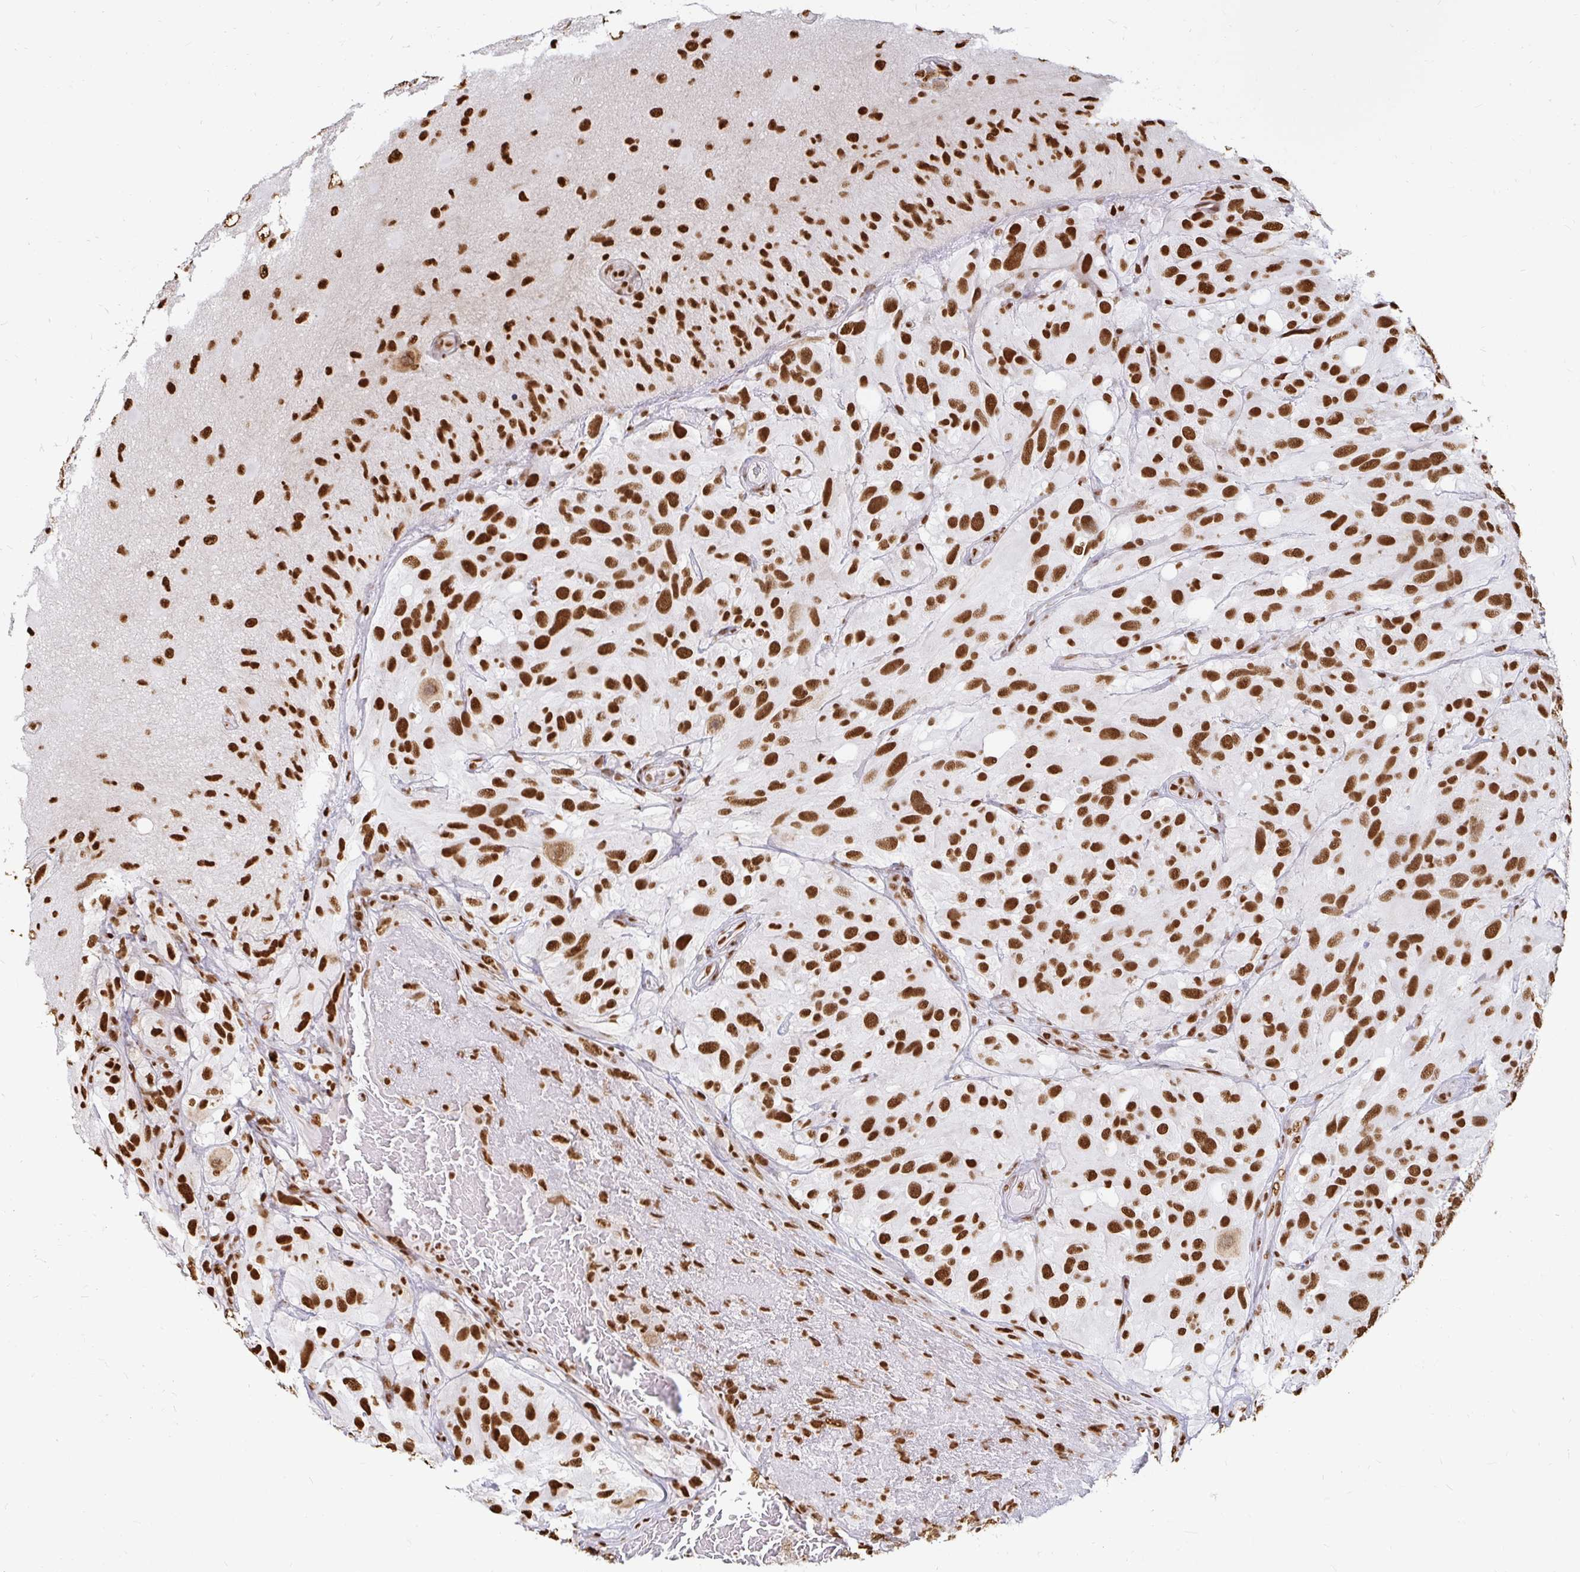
{"staining": {"intensity": "strong", "quantity": ">75%", "location": "nuclear"}, "tissue": "glioma", "cell_type": "Tumor cells", "image_type": "cancer", "snomed": [{"axis": "morphology", "description": "Glioma, malignant, High grade"}, {"axis": "topography", "description": "Brain"}], "caption": "Protein staining by IHC displays strong nuclear staining in approximately >75% of tumor cells in malignant high-grade glioma.", "gene": "HNRNPU", "patient": {"sex": "male", "age": 53}}